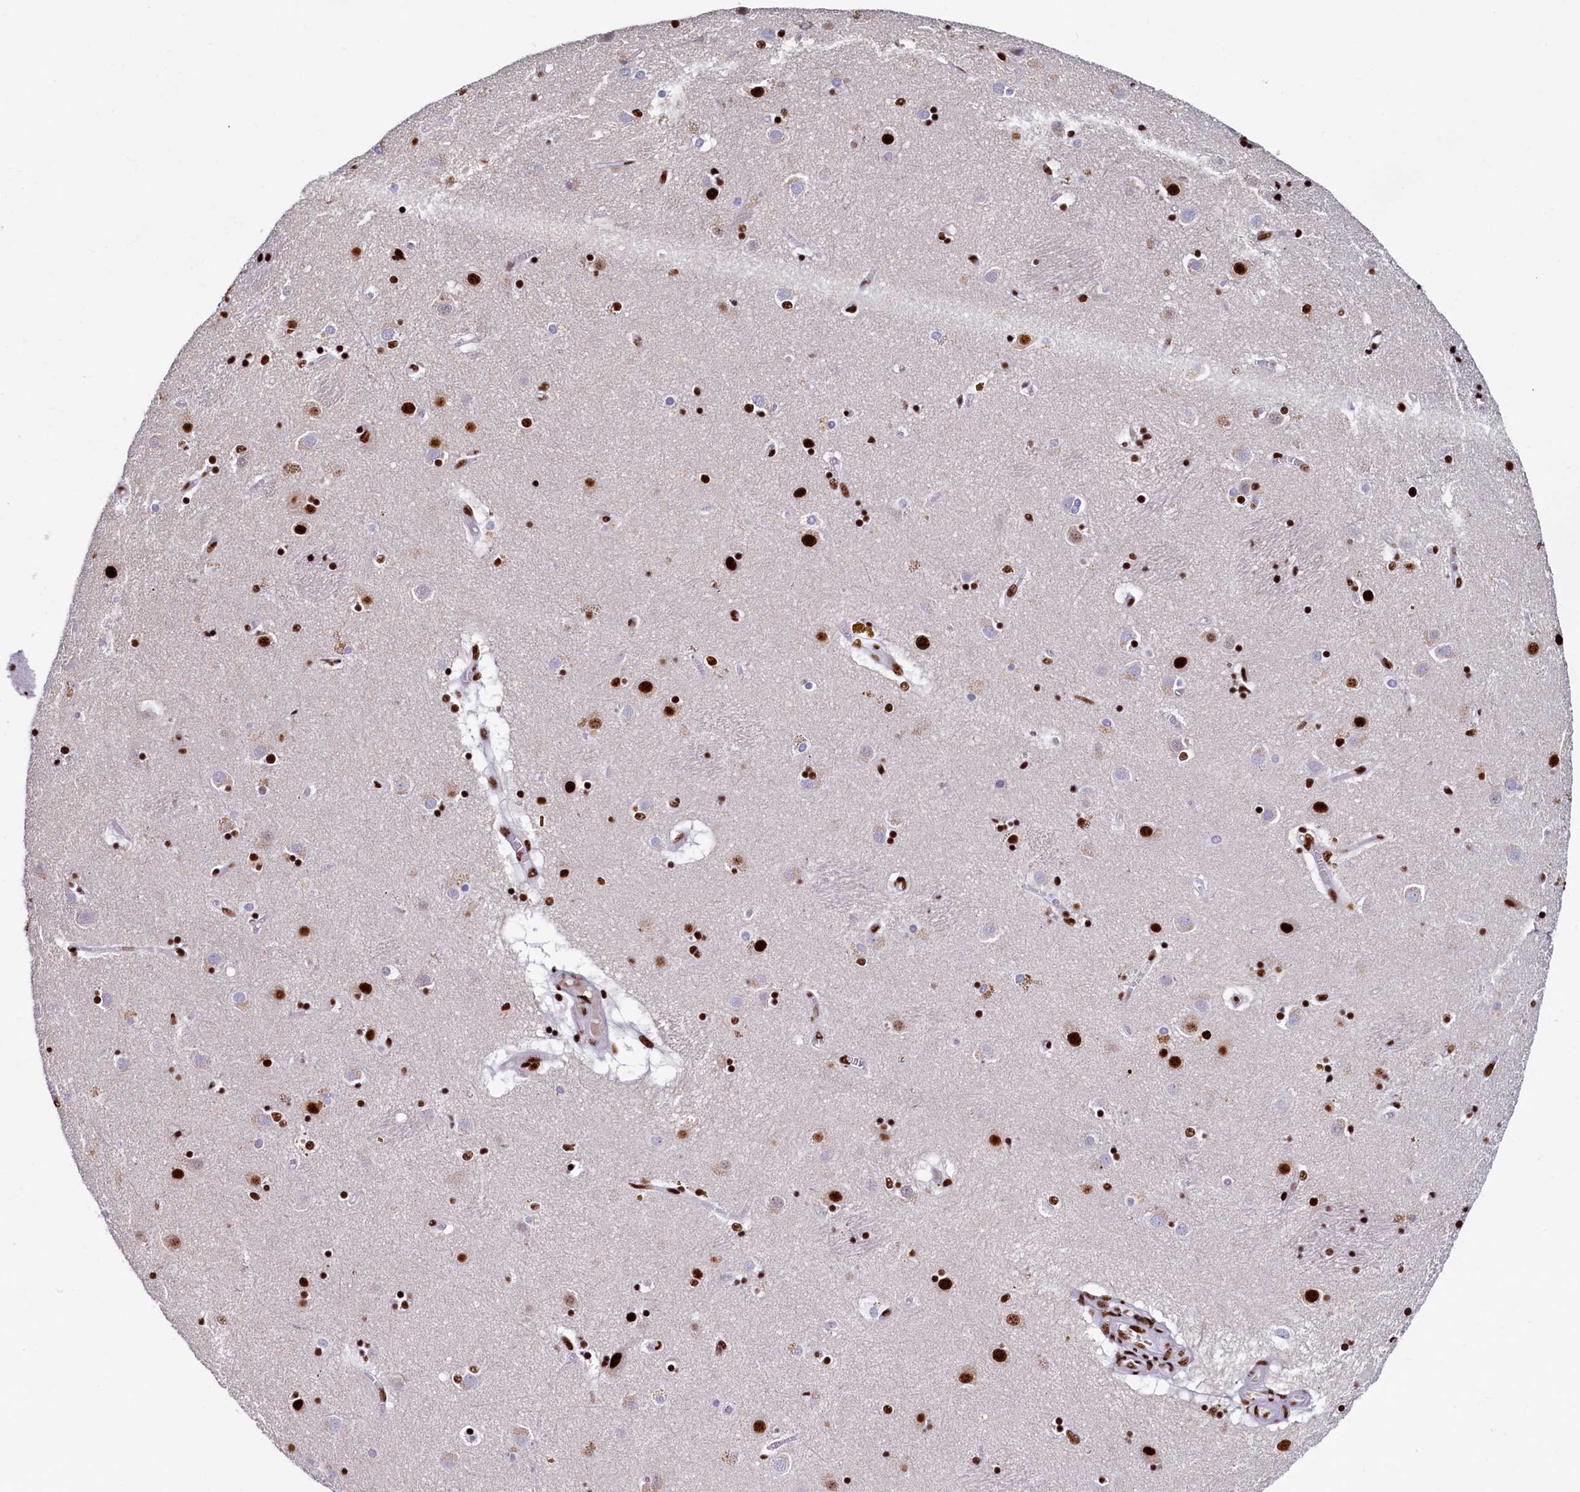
{"staining": {"intensity": "strong", "quantity": "<25%", "location": "nuclear"}, "tissue": "caudate", "cell_type": "Glial cells", "image_type": "normal", "snomed": [{"axis": "morphology", "description": "Normal tissue, NOS"}, {"axis": "topography", "description": "Lateral ventricle wall"}], "caption": "Protein expression analysis of benign human caudate reveals strong nuclear staining in about <25% of glial cells. Using DAB (brown) and hematoxylin (blue) stains, captured at high magnification using brightfield microscopy.", "gene": "SRRM2", "patient": {"sex": "male", "age": 70}}